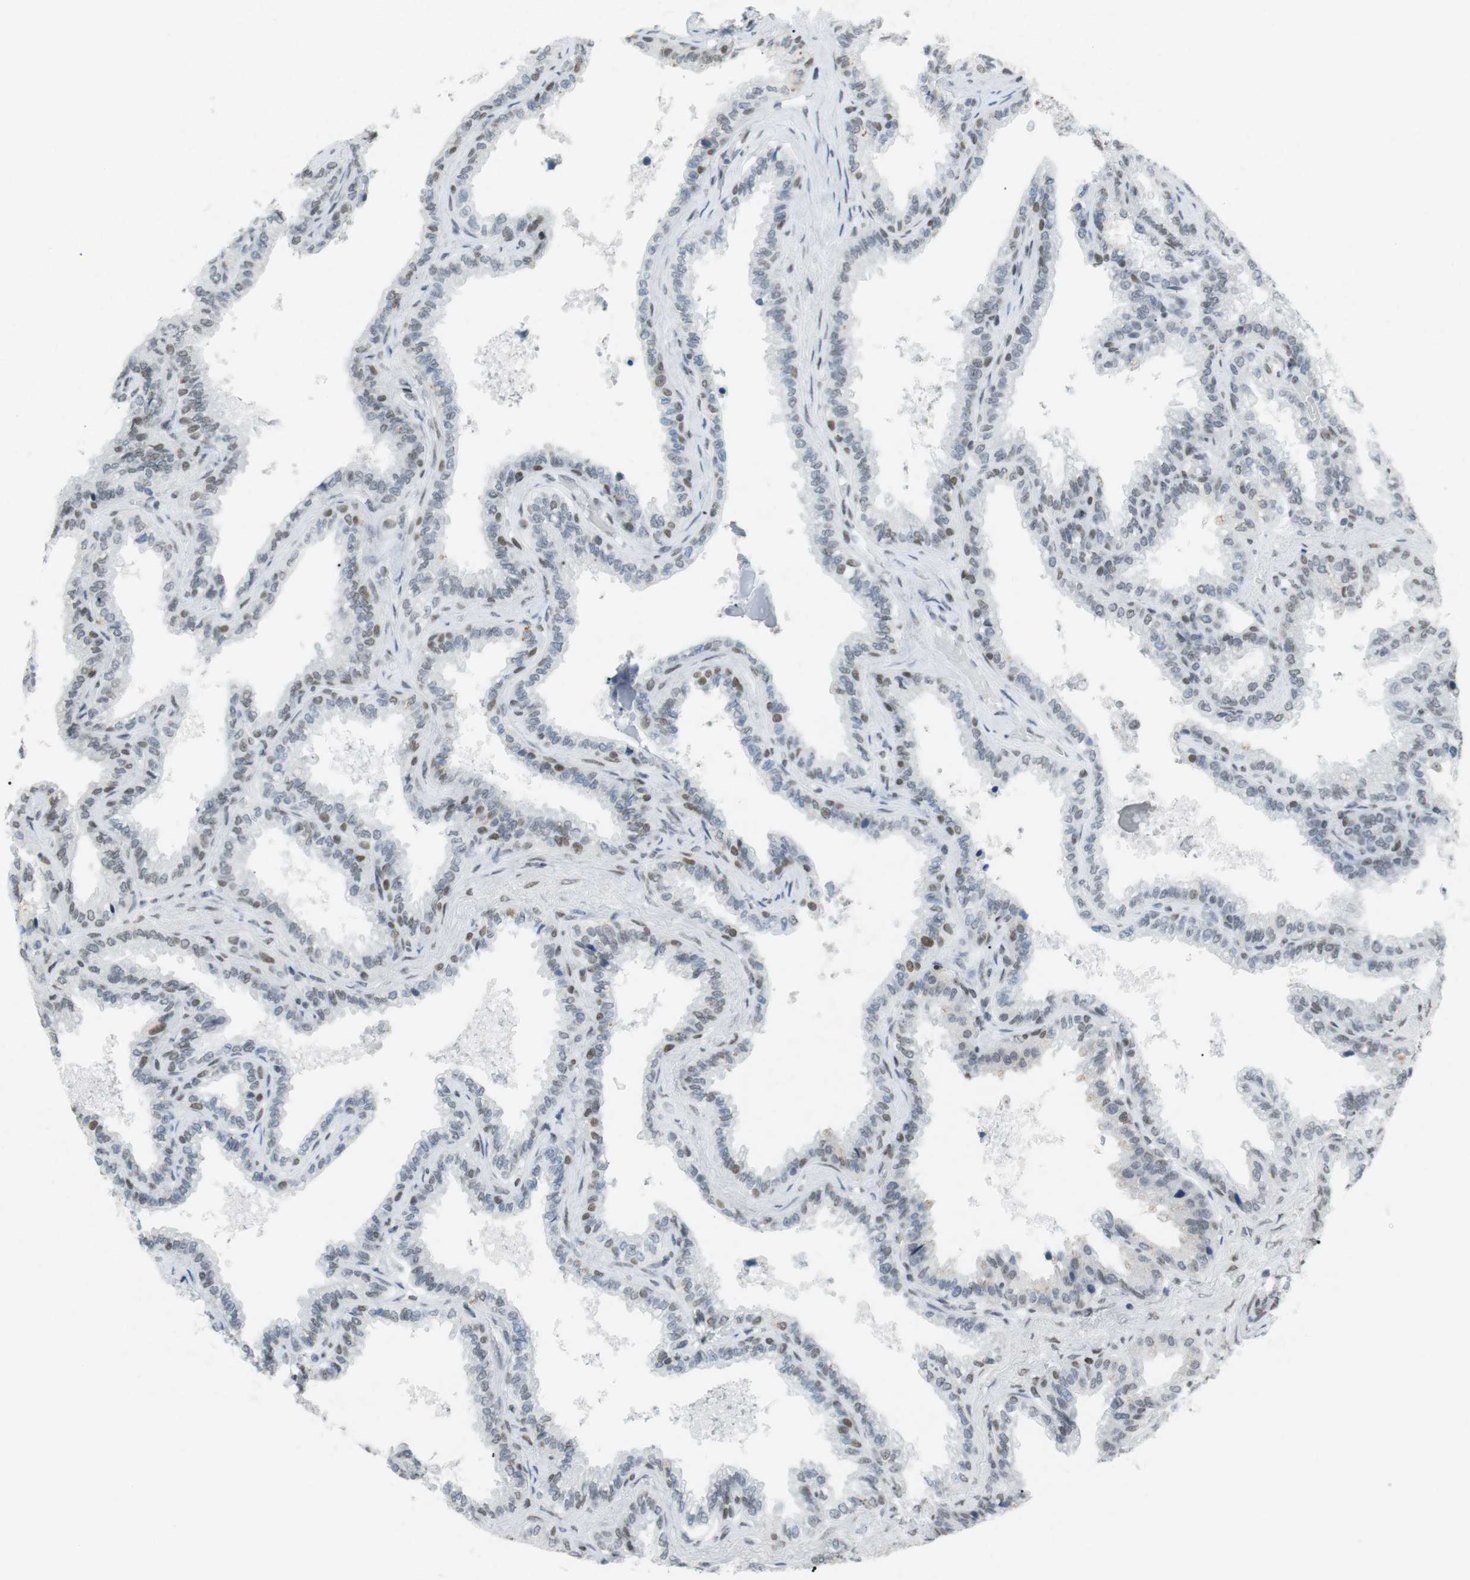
{"staining": {"intensity": "moderate", "quantity": "25%-75%", "location": "nuclear"}, "tissue": "seminal vesicle", "cell_type": "Glandular cells", "image_type": "normal", "snomed": [{"axis": "morphology", "description": "Normal tissue, NOS"}, {"axis": "topography", "description": "Seminal veicle"}], "caption": "This histopathology image shows IHC staining of unremarkable seminal vesicle, with medium moderate nuclear positivity in approximately 25%-75% of glandular cells.", "gene": "BMI1", "patient": {"sex": "male", "age": 46}}